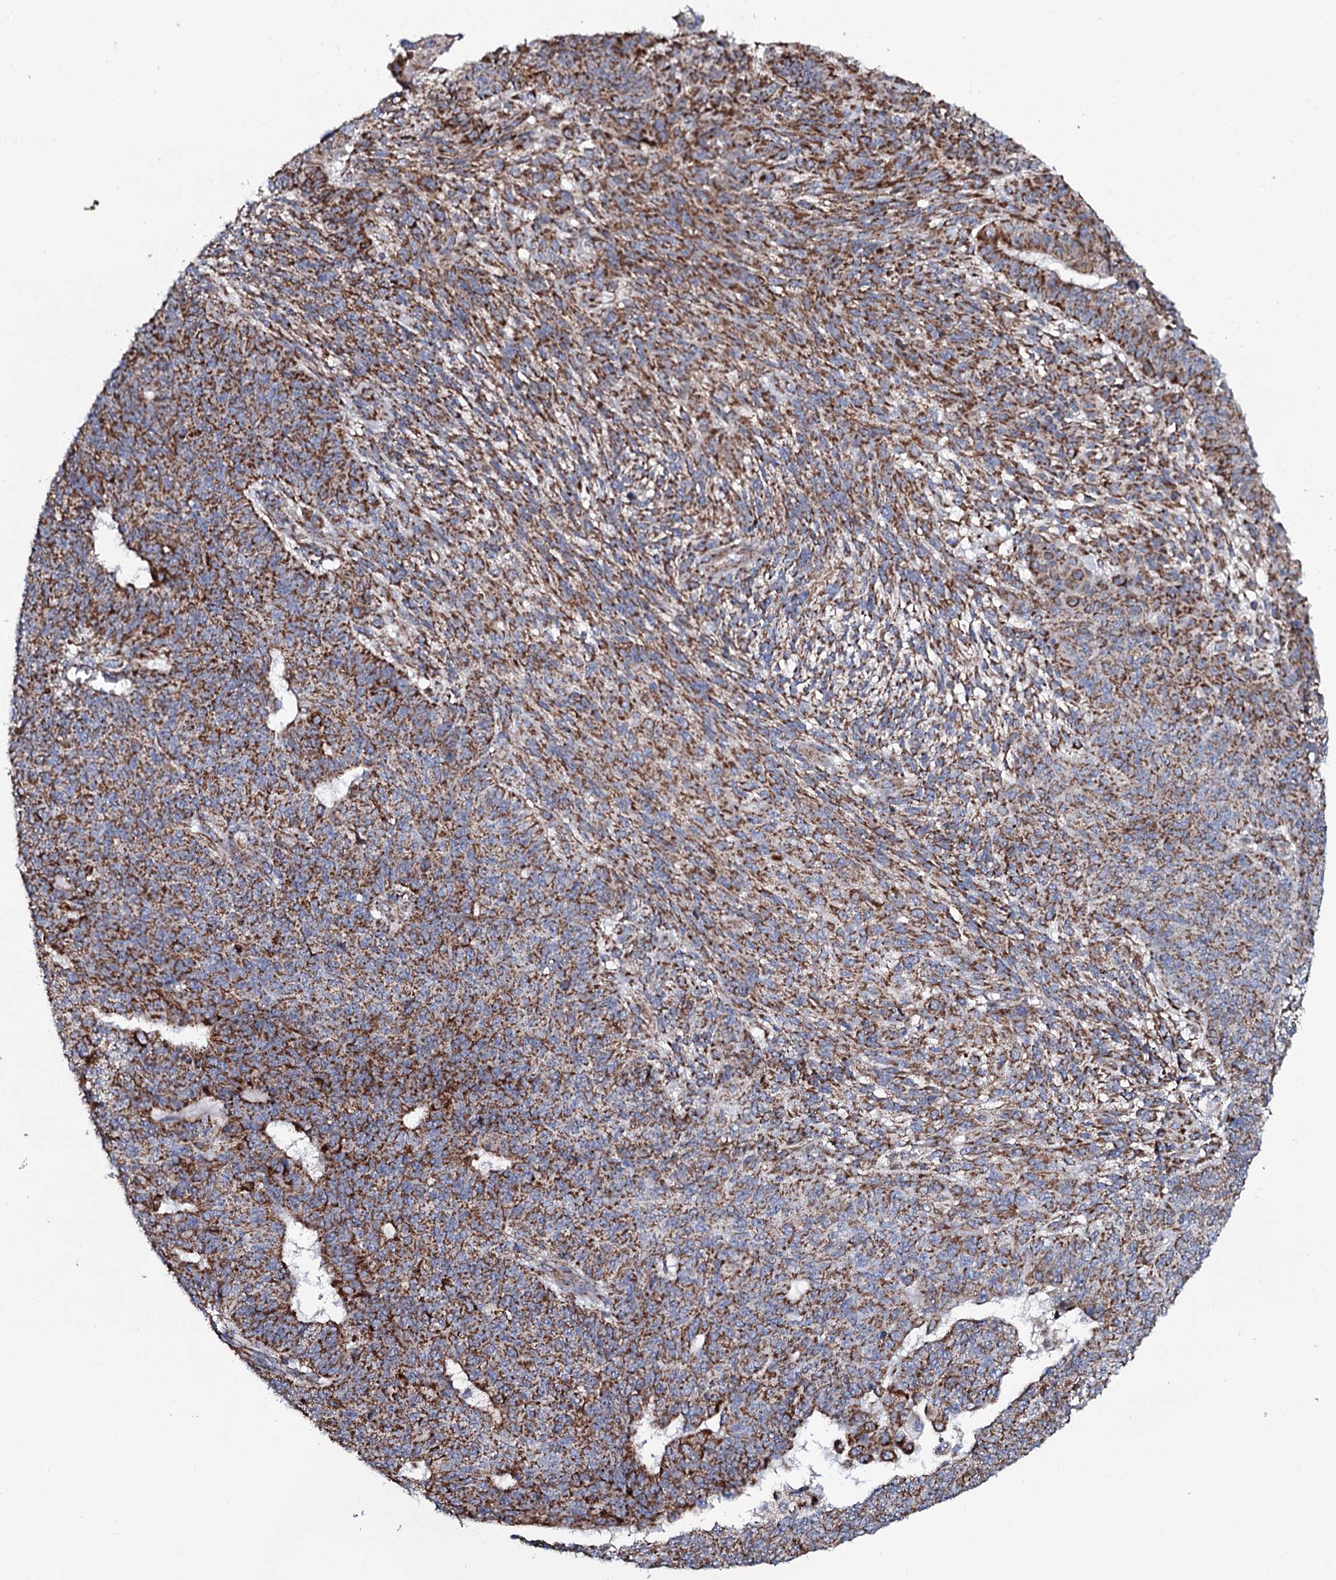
{"staining": {"intensity": "strong", "quantity": ">75%", "location": "cytoplasmic/membranous"}, "tissue": "endometrial cancer", "cell_type": "Tumor cells", "image_type": "cancer", "snomed": [{"axis": "morphology", "description": "Adenocarcinoma, NOS"}, {"axis": "topography", "description": "Endometrium"}], "caption": "Immunohistochemical staining of human endometrial cancer (adenocarcinoma) demonstrates high levels of strong cytoplasmic/membranous protein expression in about >75% of tumor cells. (DAB IHC, brown staining for protein, blue staining for nuclei).", "gene": "EVC2", "patient": {"sex": "female", "age": 32}}